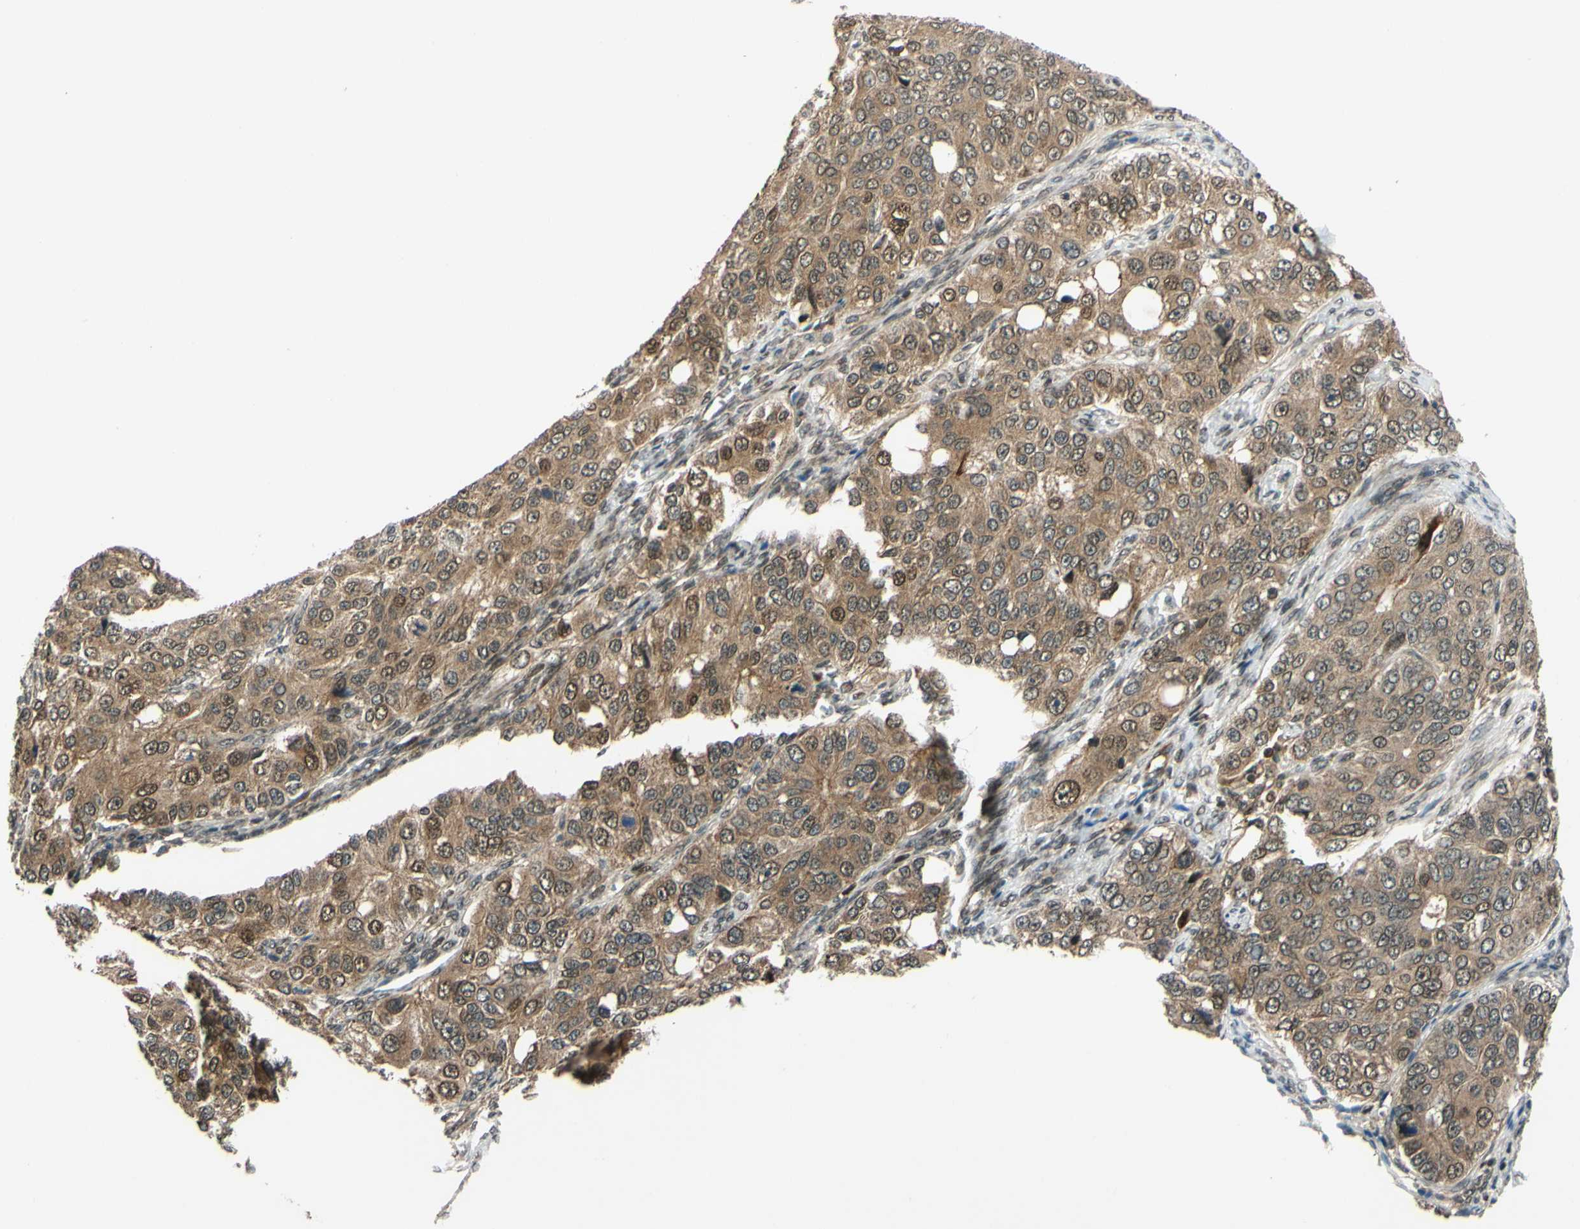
{"staining": {"intensity": "moderate", "quantity": ">75%", "location": "cytoplasmic/membranous"}, "tissue": "ovarian cancer", "cell_type": "Tumor cells", "image_type": "cancer", "snomed": [{"axis": "morphology", "description": "Carcinoma, endometroid"}, {"axis": "topography", "description": "Ovary"}], "caption": "This is an image of immunohistochemistry (IHC) staining of ovarian endometroid carcinoma, which shows moderate expression in the cytoplasmic/membranous of tumor cells.", "gene": "ABCC8", "patient": {"sex": "female", "age": 51}}